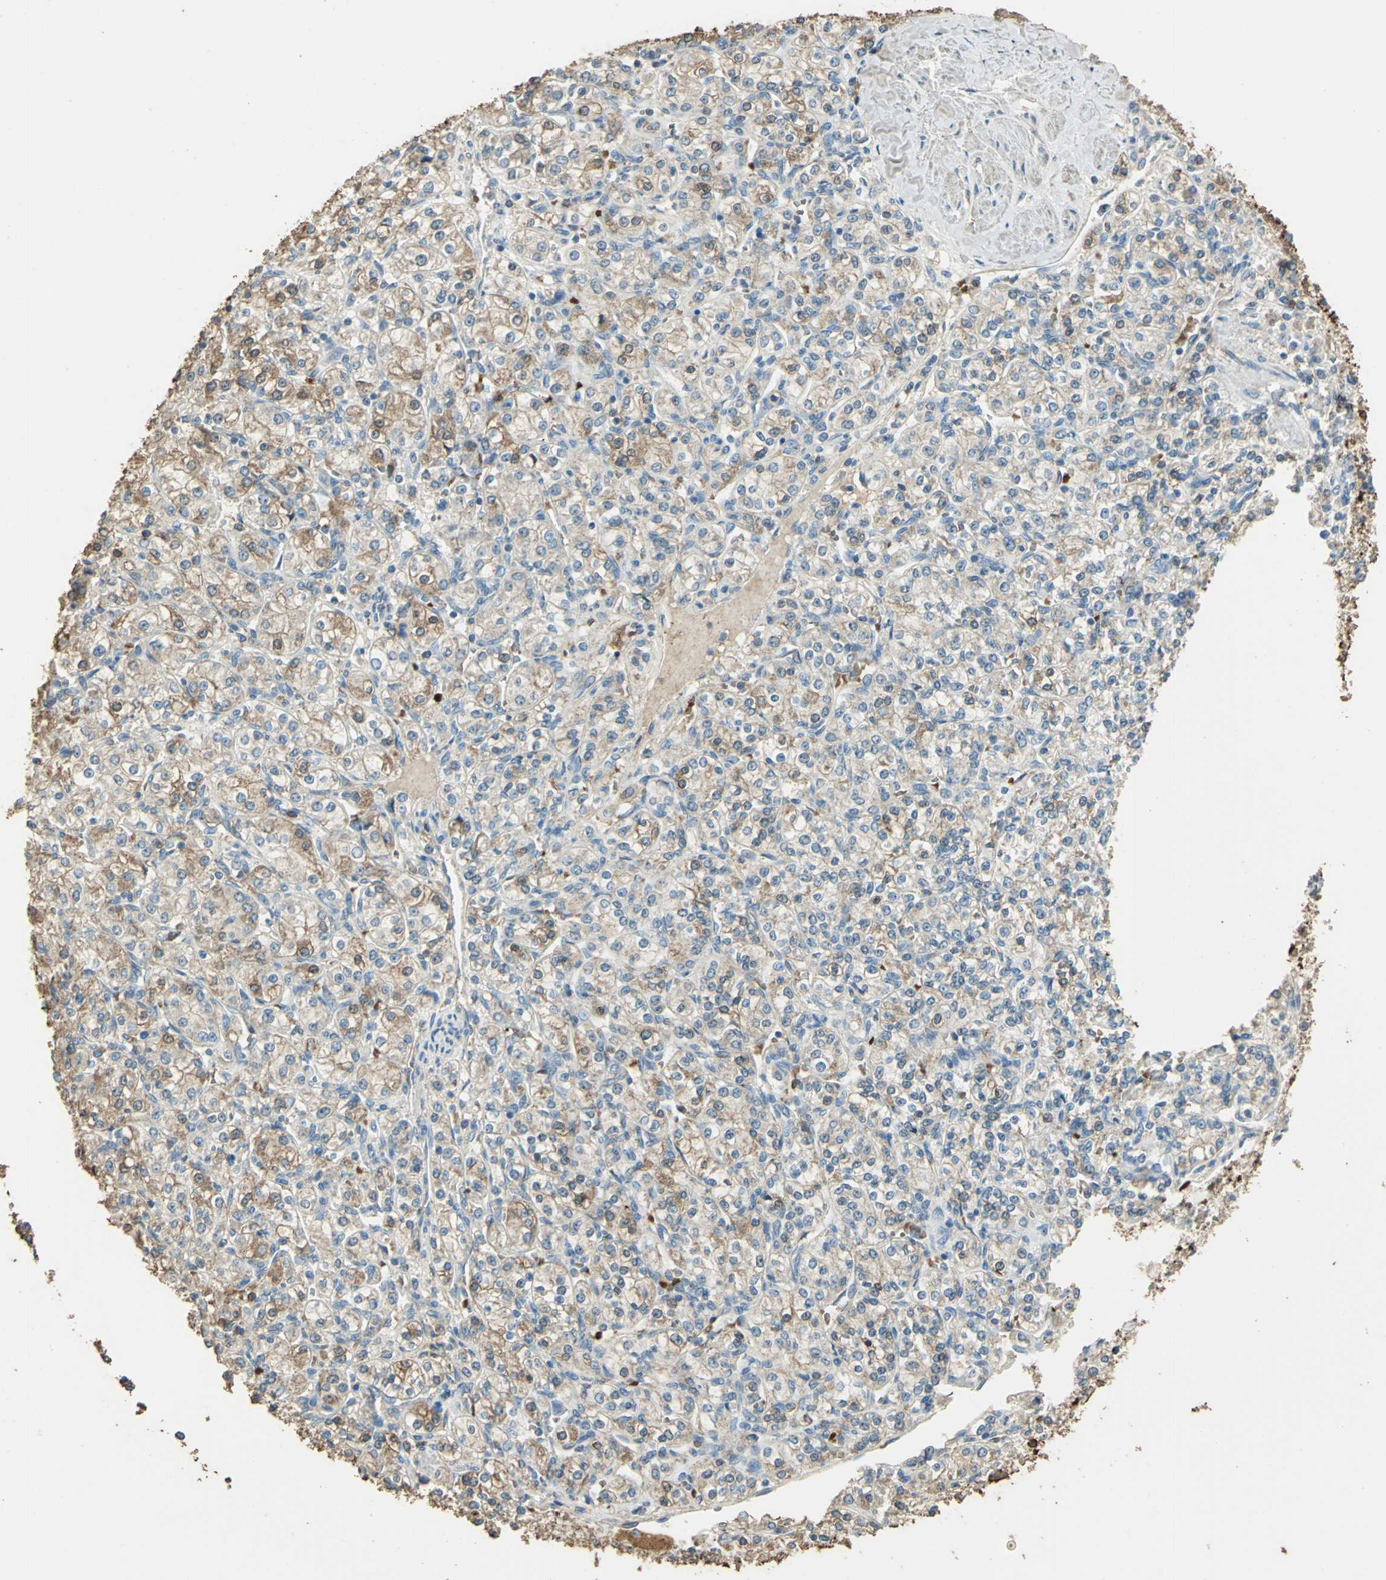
{"staining": {"intensity": "weak", "quantity": ">75%", "location": "cytoplasmic/membranous"}, "tissue": "renal cancer", "cell_type": "Tumor cells", "image_type": "cancer", "snomed": [{"axis": "morphology", "description": "Adenocarcinoma, NOS"}, {"axis": "topography", "description": "Kidney"}], "caption": "This is a histology image of immunohistochemistry (IHC) staining of renal adenocarcinoma, which shows weak expression in the cytoplasmic/membranous of tumor cells.", "gene": "TRAPPC2", "patient": {"sex": "male", "age": 77}}